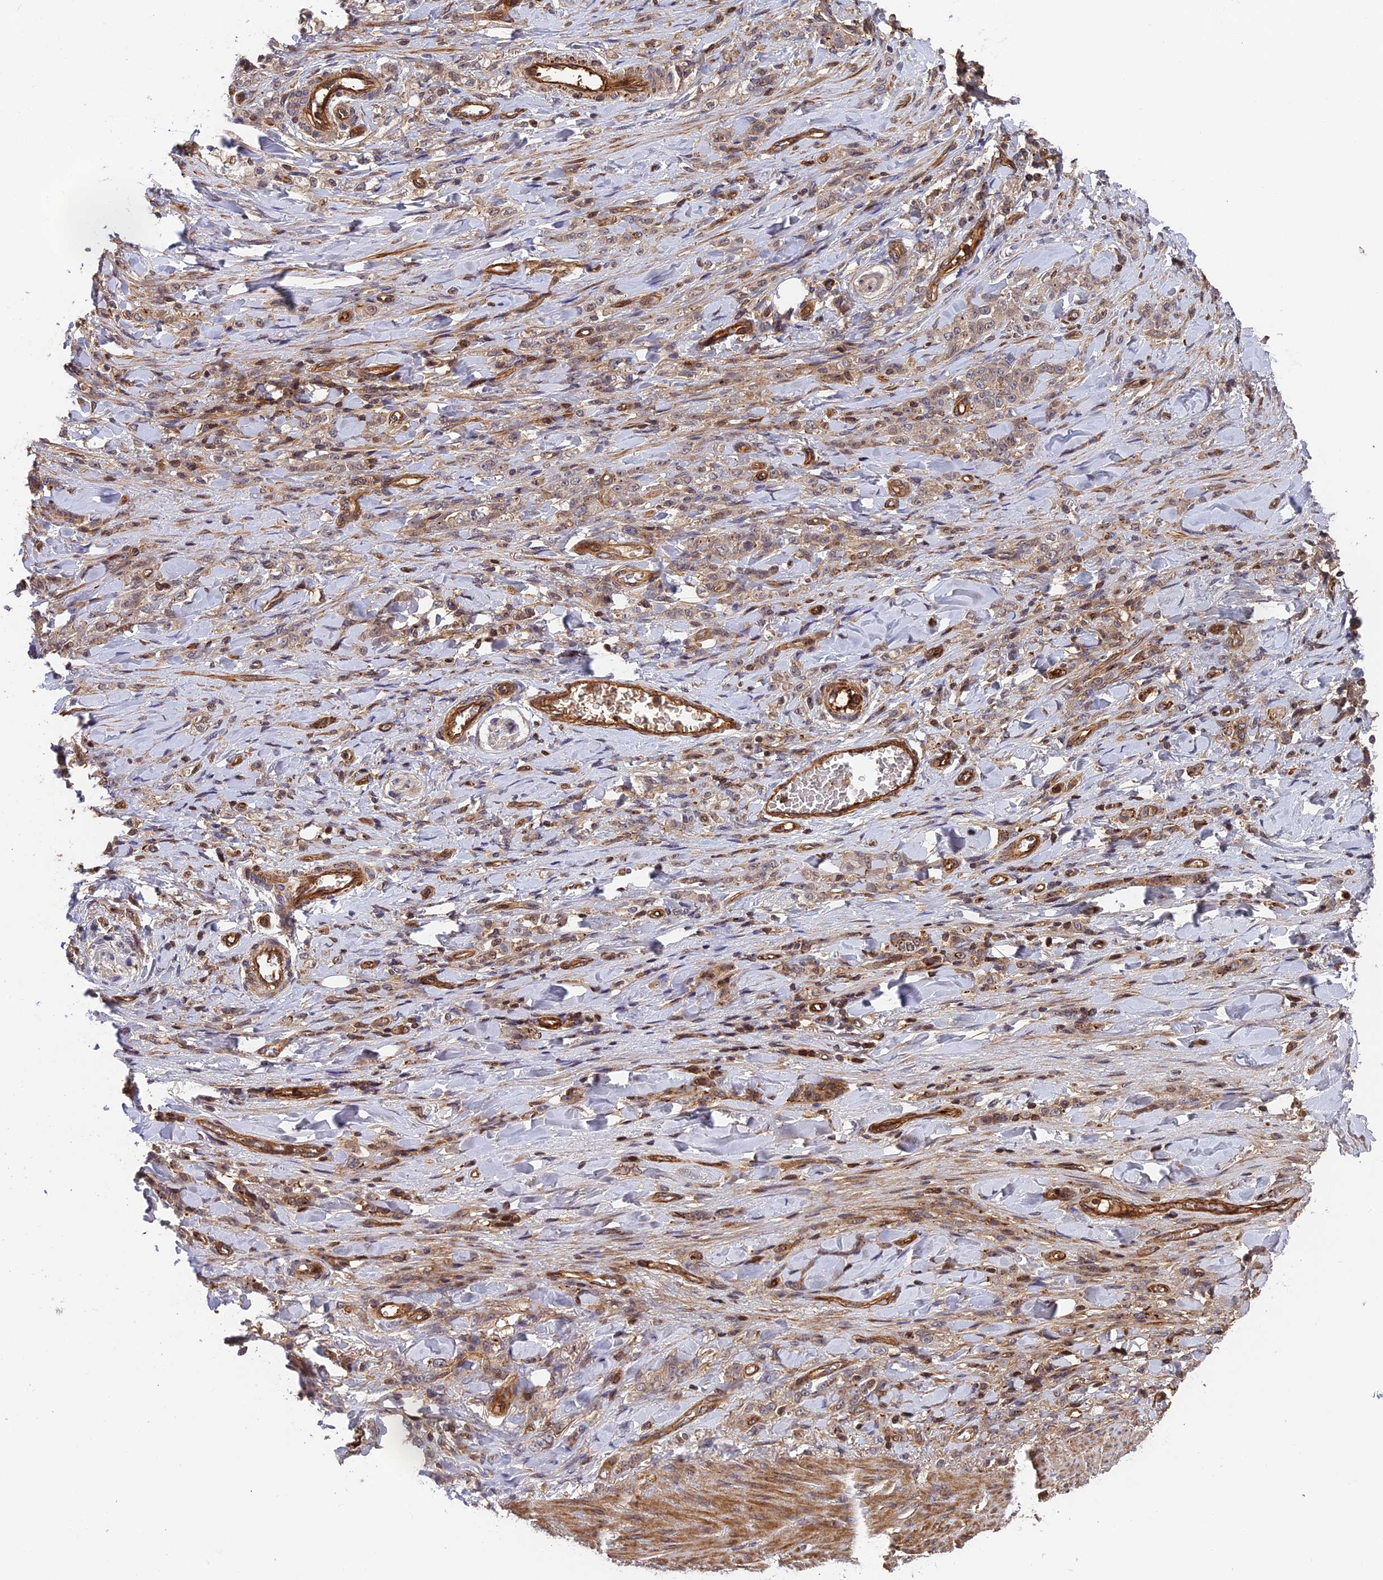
{"staining": {"intensity": "moderate", "quantity": "25%-75%", "location": "cytoplasmic/membranous"}, "tissue": "stomach cancer", "cell_type": "Tumor cells", "image_type": "cancer", "snomed": [{"axis": "morphology", "description": "Normal tissue, NOS"}, {"axis": "morphology", "description": "Adenocarcinoma, NOS"}, {"axis": "topography", "description": "Stomach"}], "caption": "Stomach cancer (adenocarcinoma) was stained to show a protein in brown. There is medium levels of moderate cytoplasmic/membranous expression in approximately 25%-75% of tumor cells. Immunohistochemistry (ihc) stains the protein in brown and the nuclei are stained blue.", "gene": "OSBPL1A", "patient": {"sex": "male", "age": 82}}